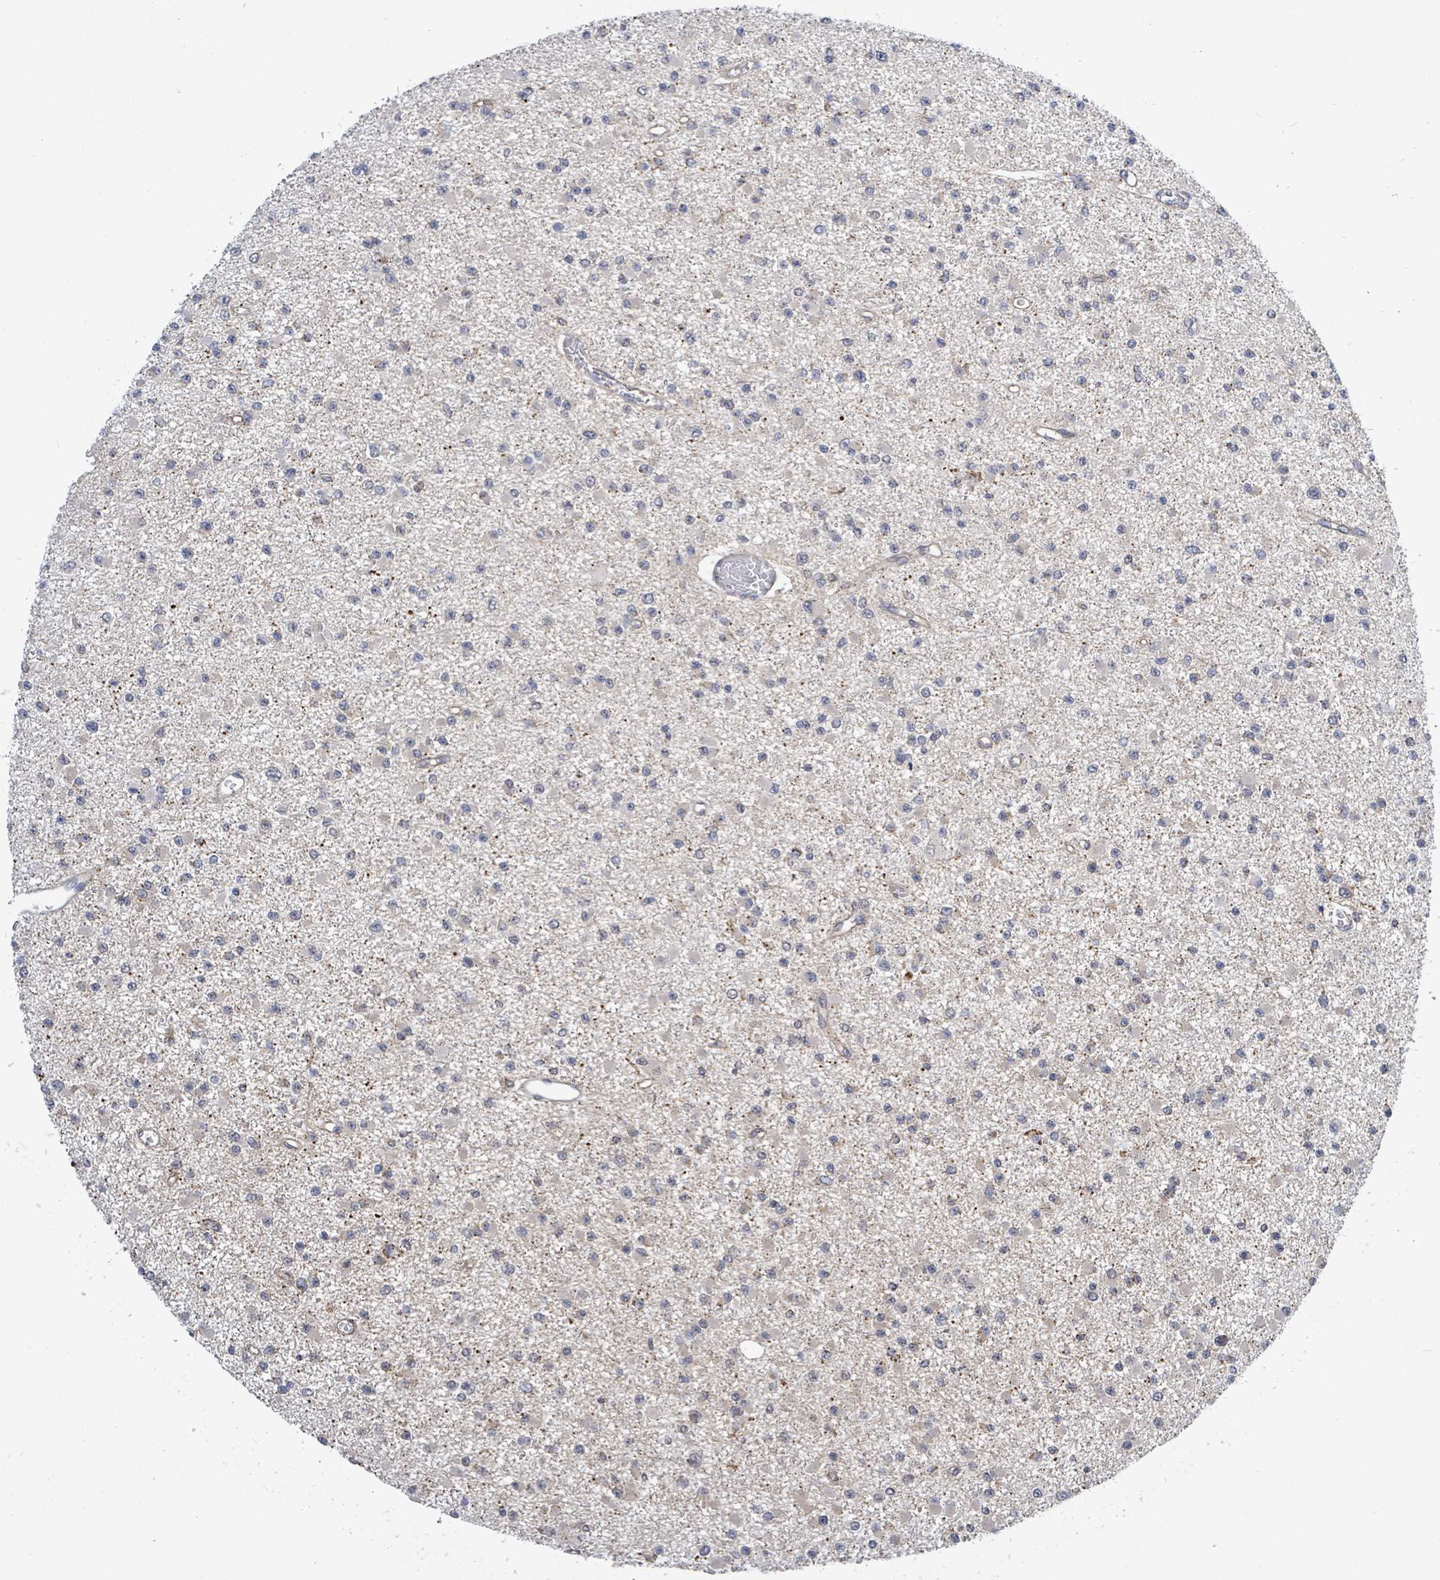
{"staining": {"intensity": "moderate", "quantity": "<25%", "location": "cytoplasmic/membranous"}, "tissue": "glioma", "cell_type": "Tumor cells", "image_type": "cancer", "snomed": [{"axis": "morphology", "description": "Glioma, malignant, Low grade"}, {"axis": "topography", "description": "Brain"}], "caption": "The immunohistochemical stain shows moderate cytoplasmic/membranous positivity in tumor cells of malignant glioma (low-grade) tissue. (Stains: DAB (3,3'-diaminobenzidine) in brown, nuclei in blue, Microscopy: brightfield microscopy at high magnification).", "gene": "COQ10B", "patient": {"sex": "female", "age": 22}}